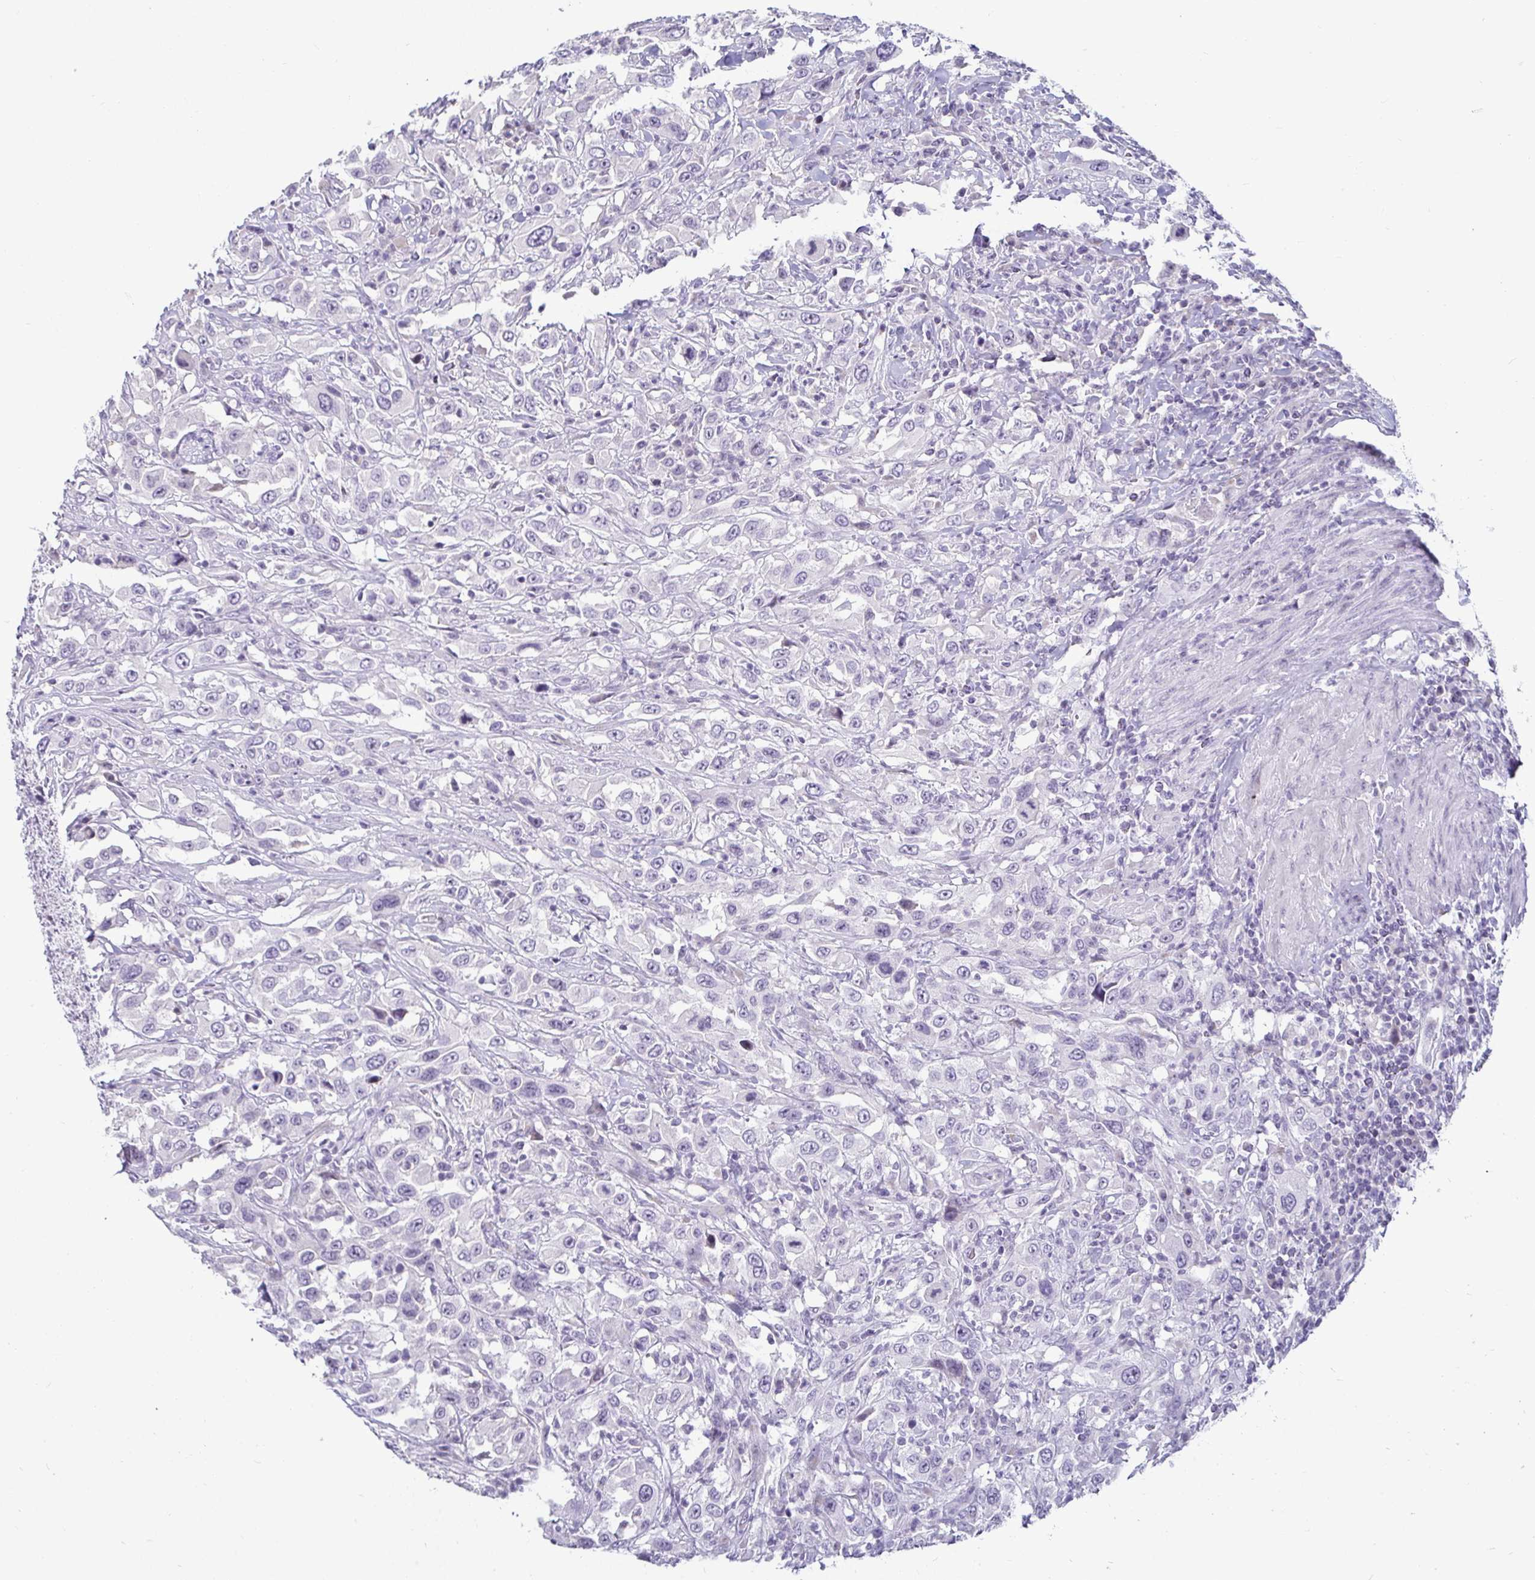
{"staining": {"intensity": "negative", "quantity": "none", "location": "none"}, "tissue": "urothelial cancer", "cell_type": "Tumor cells", "image_type": "cancer", "snomed": [{"axis": "morphology", "description": "Urothelial carcinoma, High grade"}, {"axis": "topography", "description": "Urinary bladder"}], "caption": "Tumor cells show no significant protein expression in urothelial cancer. Brightfield microscopy of immunohistochemistry (IHC) stained with DAB (3,3'-diaminobenzidine) (brown) and hematoxylin (blue), captured at high magnification.", "gene": "CR2", "patient": {"sex": "male", "age": 61}}